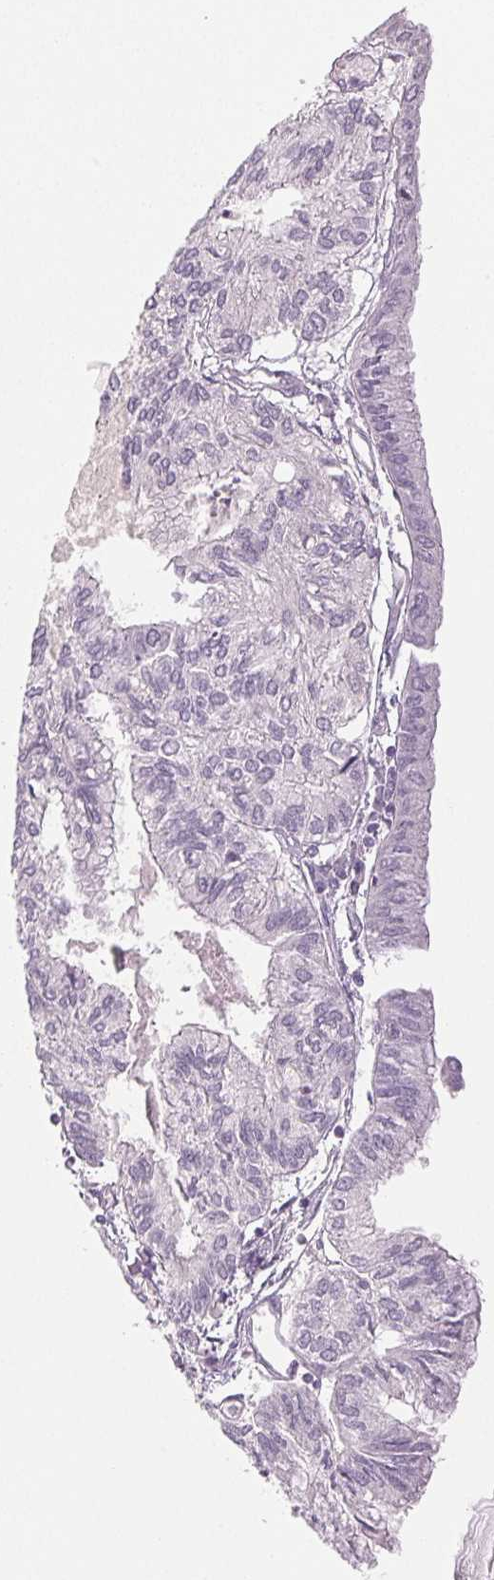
{"staining": {"intensity": "negative", "quantity": "none", "location": "none"}, "tissue": "endometrial cancer", "cell_type": "Tumor cells", "image_type": "cancer", "snomed": [{"axis": "morphology", "description": "Carcinoma, NOS"}, {"axis": "topography", "description": "Endometrium"}], "caption": "Endometrial cancer (carcinoma) was stained to show a protein in brown. There is no significant positivity in tumor cells.", "gene": "EHHADH", "patient": {"sex": "female", "age": 62}}